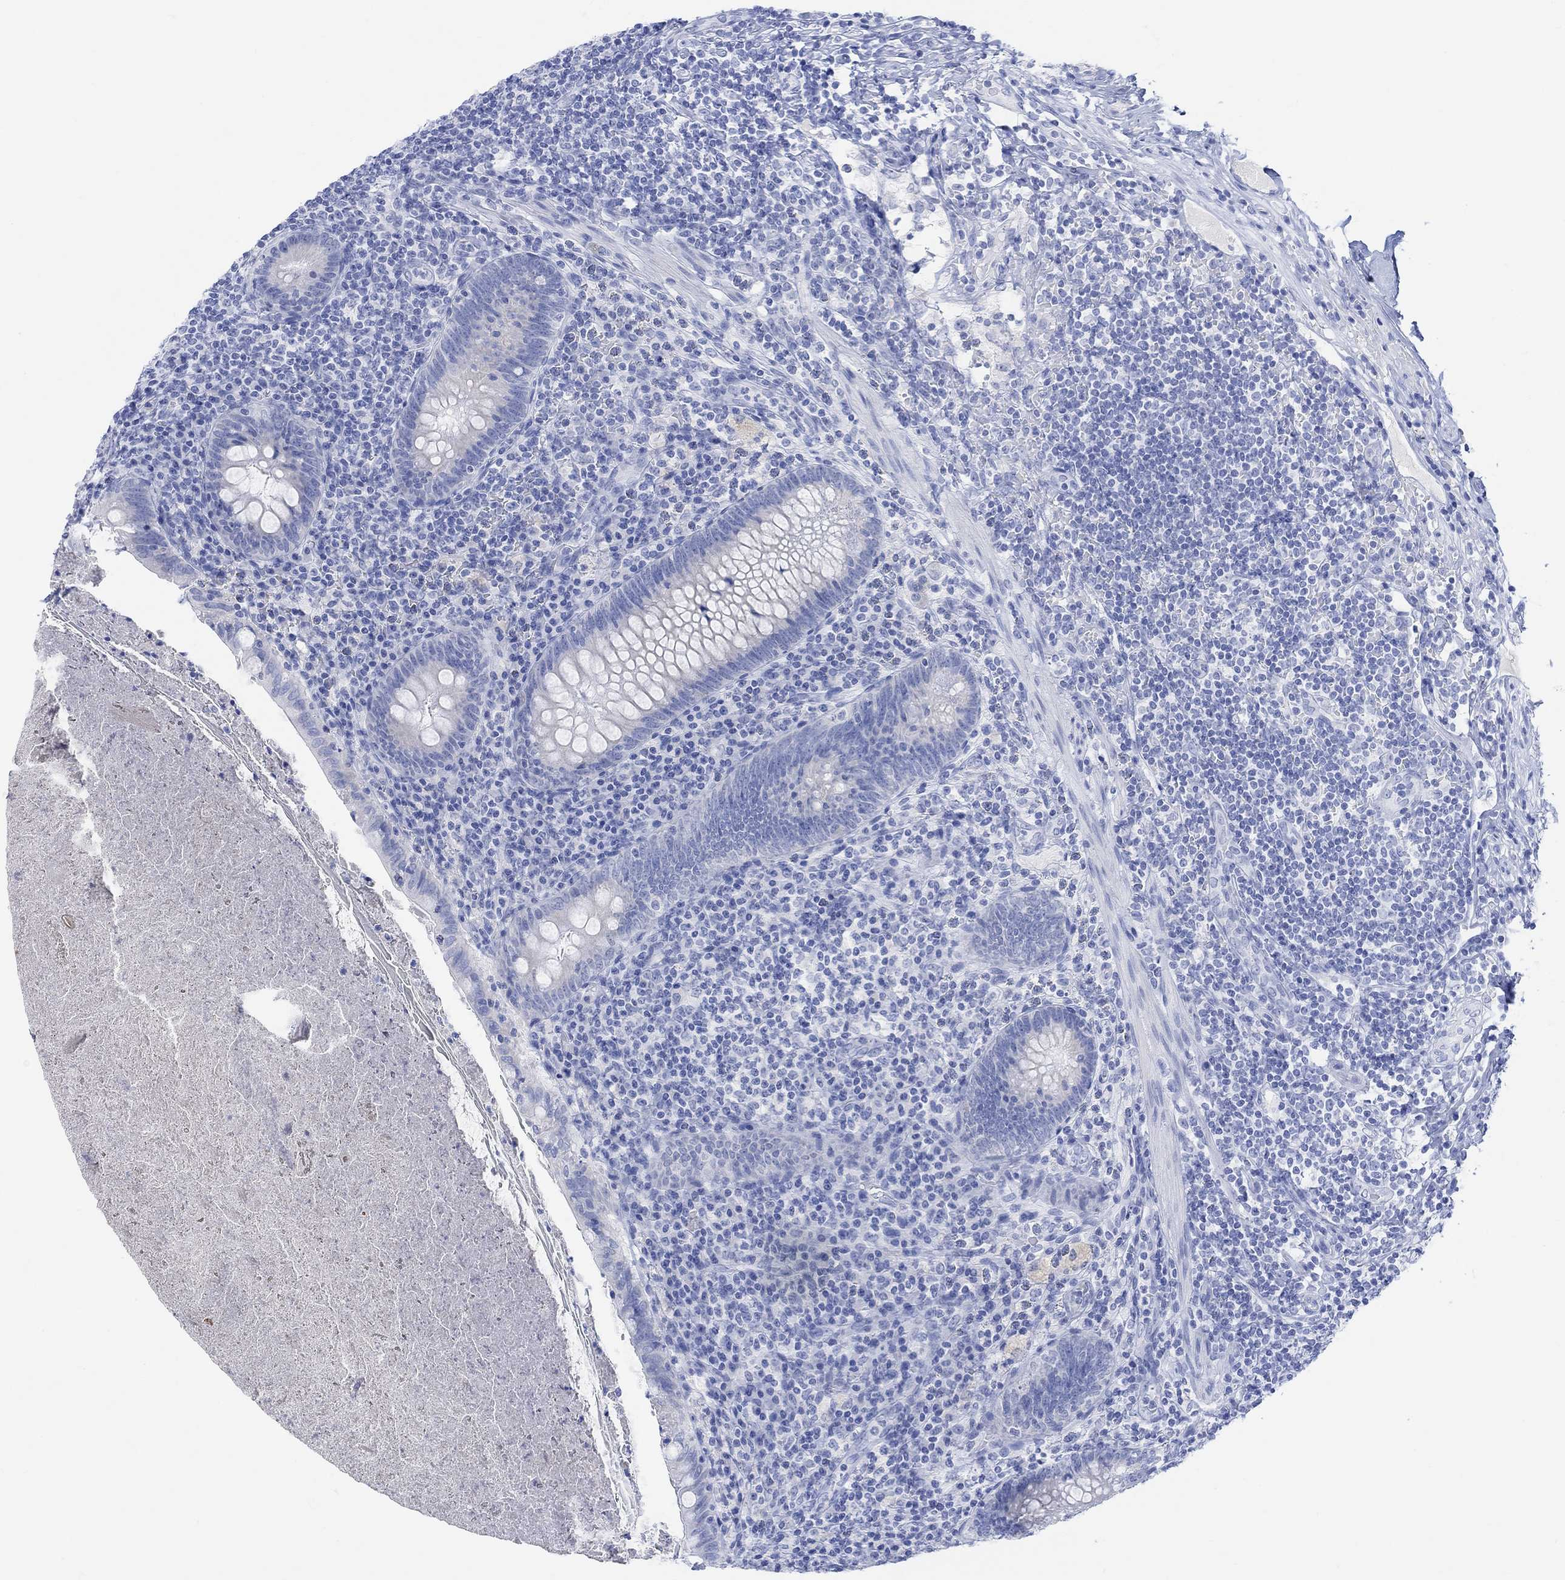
{"staining": {"intensity": "negative", "quantity": "none", "location": "none"}, "tissue": "appendix", "cell_type": "Glandular cells", "image_type": "normal", "snomed": [{"axis": "morphology", "description": "Normal tissue, NOS"}, {"axis": "topography", "description": "Appendix"}], "caption": "DAB immunohistochemical staining of normal human appendix shows no significant staining in glandular cells.", "gene": "CALCA", "patient": {"sex": "male", "age": 47}}